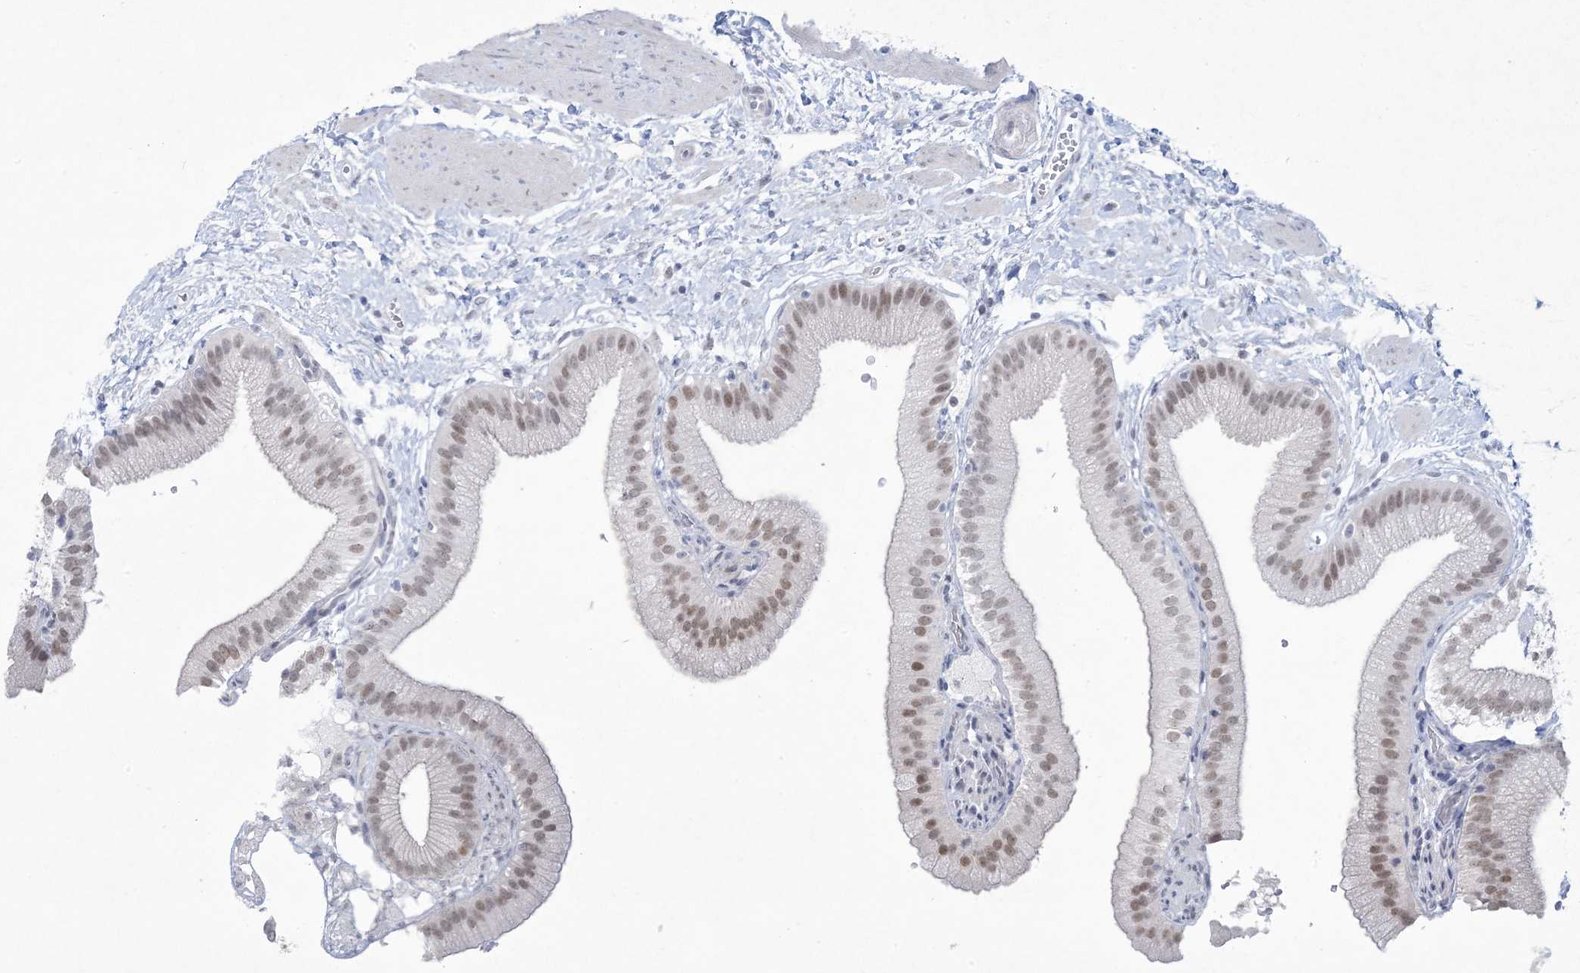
{"staining": {"intensity": "moderate", "quantity": ">75%", "location": "nuclear"}, "tissue": "gallbladder", "cell_type": "Glandular cells", "image_type": "normal", "snomed": [{"axis": "morphology", "description": "Normal tissue, NOS"}, {"axis": "topography", "description": "Gallbladder"}], "caption": "Approximately >75% of glandular cells in normal gallbladder demonstrate moderate nuclear protein staining as visualized by brown immunohistochemical staining.", "gene": "HOMEZ", "patient": {"sex": "male", "age": 55}}